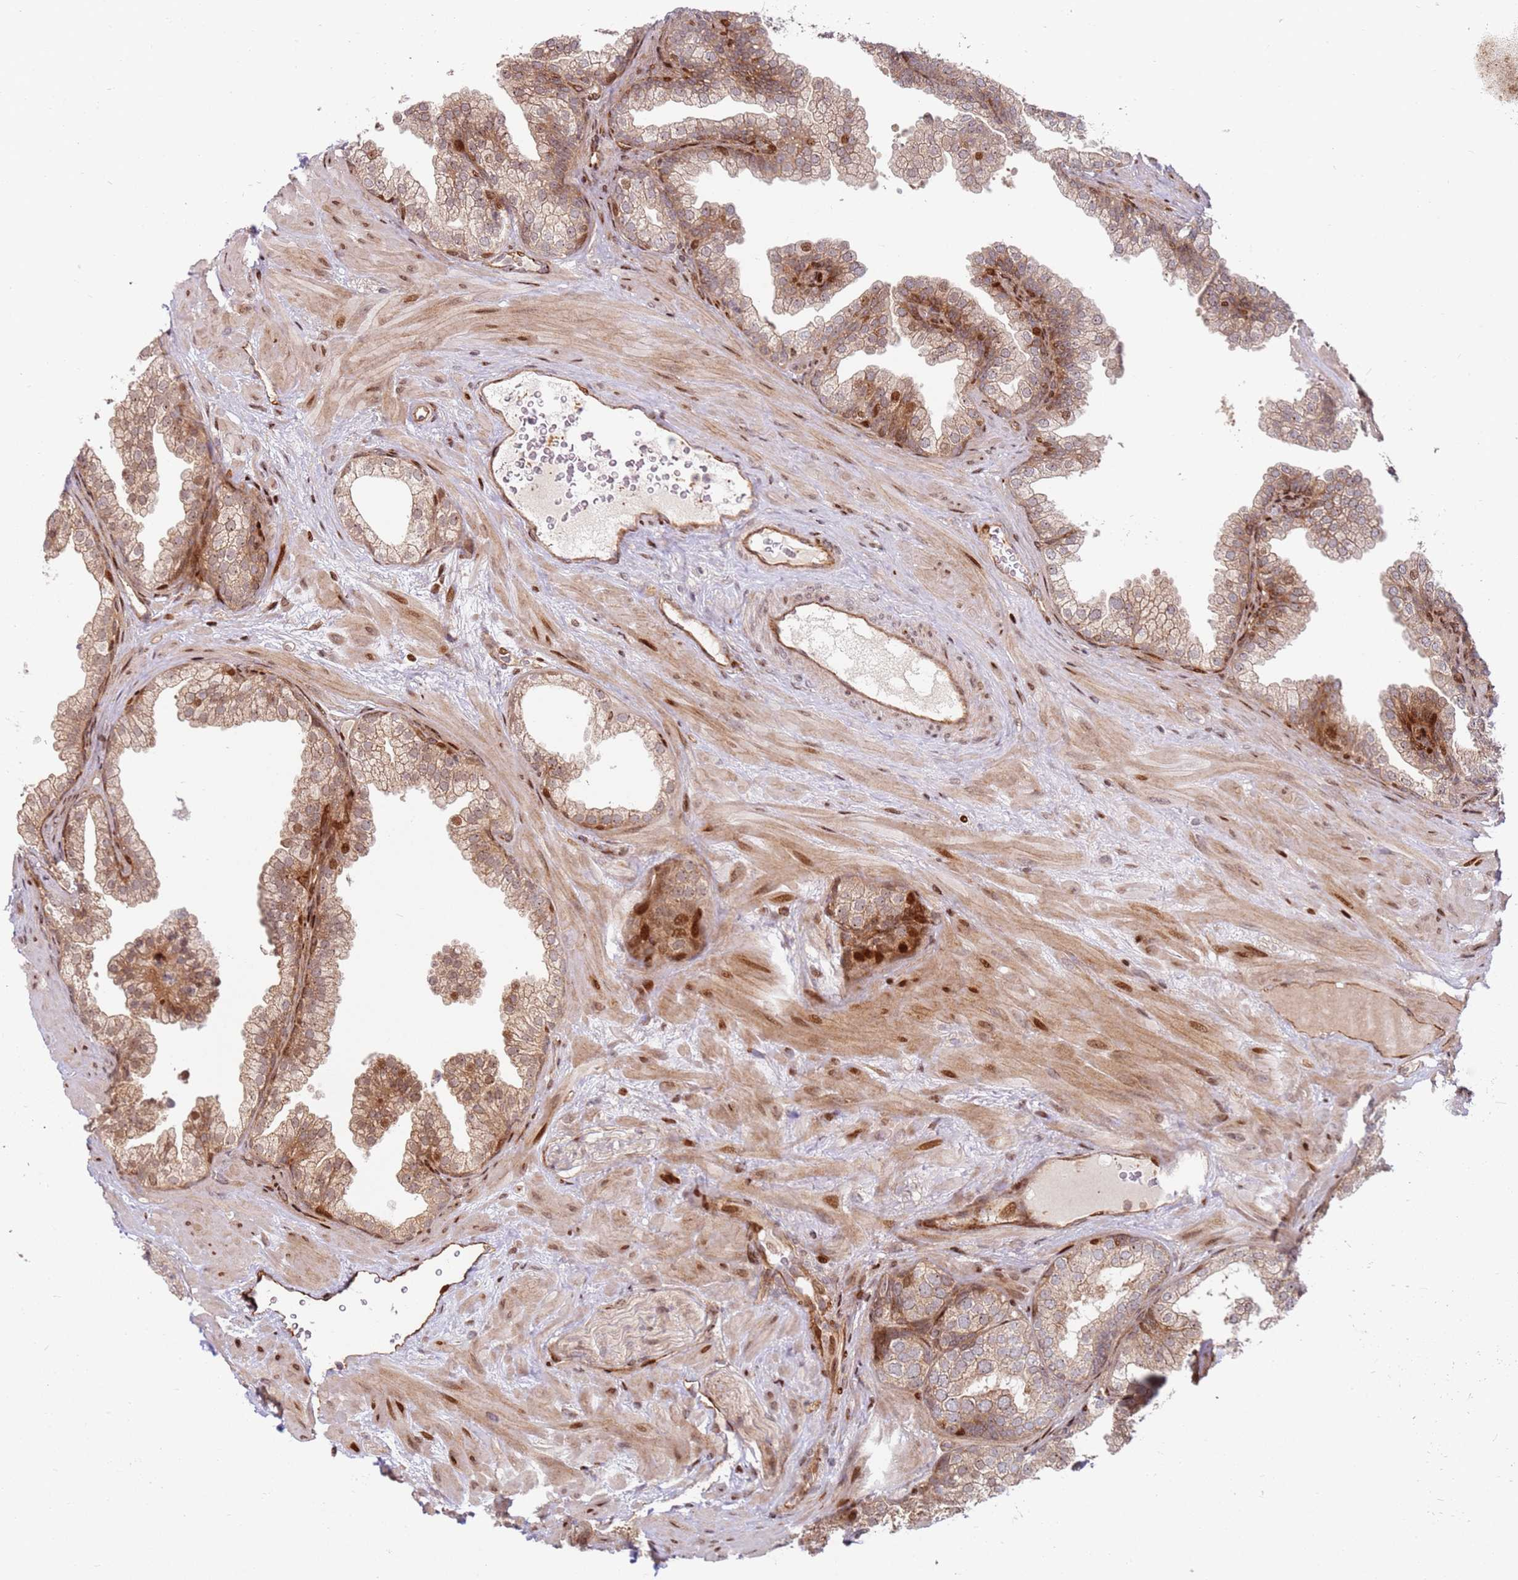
{"staining": {"intensity": "moderate", "quantity": ">75%", "location": "cytoplasmic/membranous,nuclear"}, "tissue": "prostate", "cell_type": "Glandular cells", "image_type": "normal", "snomed": [{"axis": "morphology", "description": "Normal tissue, NOS"}, {"axis": "topography", "description": "Prostate"}], "caption": "Immunohistochemical staining of normal prostate demonstrates >75% levels of moderate cytoplasmic/membranous,nuclear protein expression in about >75% of glandular cells.", "gene": "TMEM233", "patient": {"sex": "male", "age": 37}}